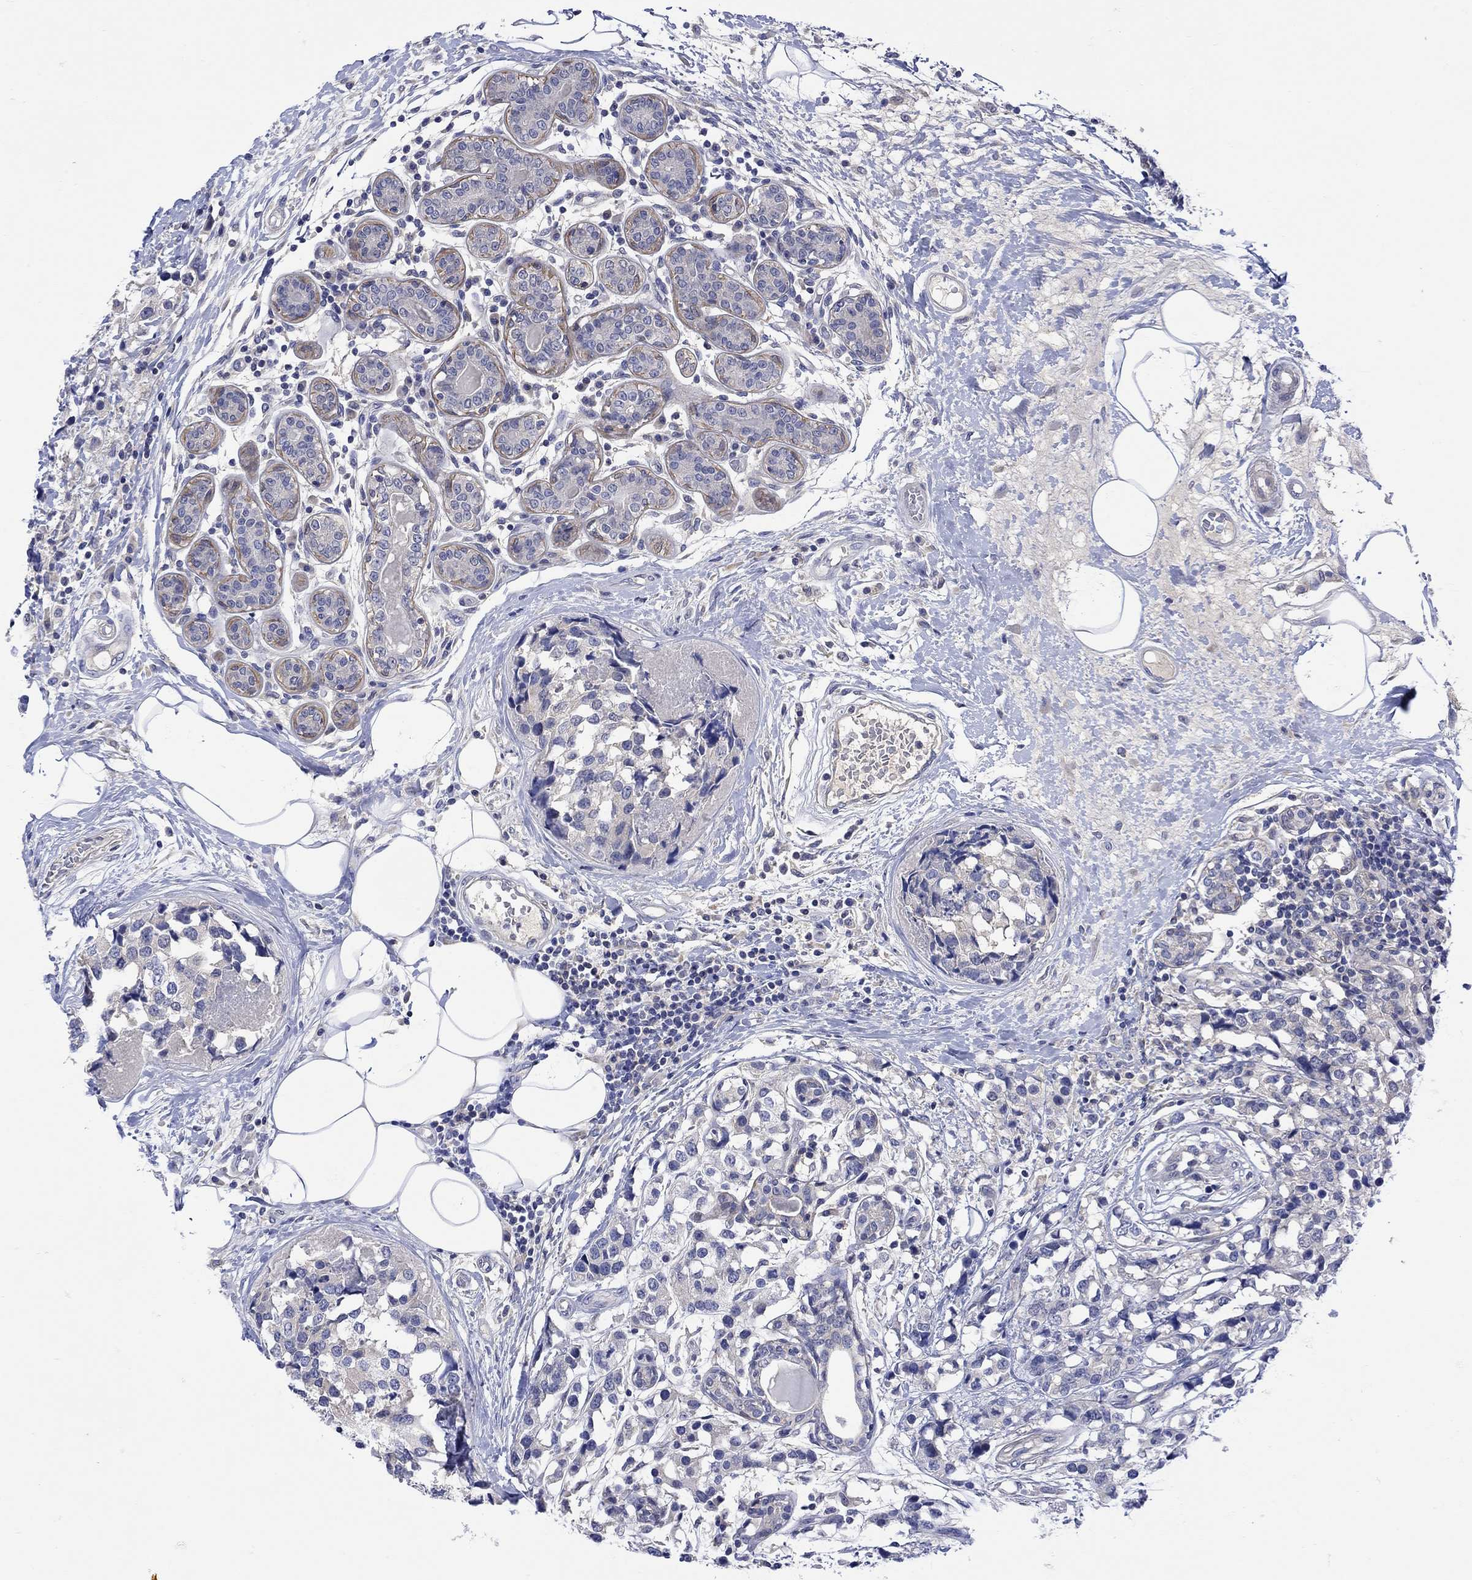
{"staining": {"intensity": "negative", "quantity": "none", "location": "none"}, "tissue": "breast cancer", "cell_type": "Tumor cells", "image_type": "cancer", "snomed": [{"axis": "morphology", "description": "Lobular carcinoma"}, {"axis": "topography", "description": "Breast"}], "caption": "Breast lobular carcinoma stained for a protein using immunohistochemistry (IHC) demonstrates no positivity tumor cells.", "gene": "MSI1", "patient": {"sex": "female", "age": 59}}